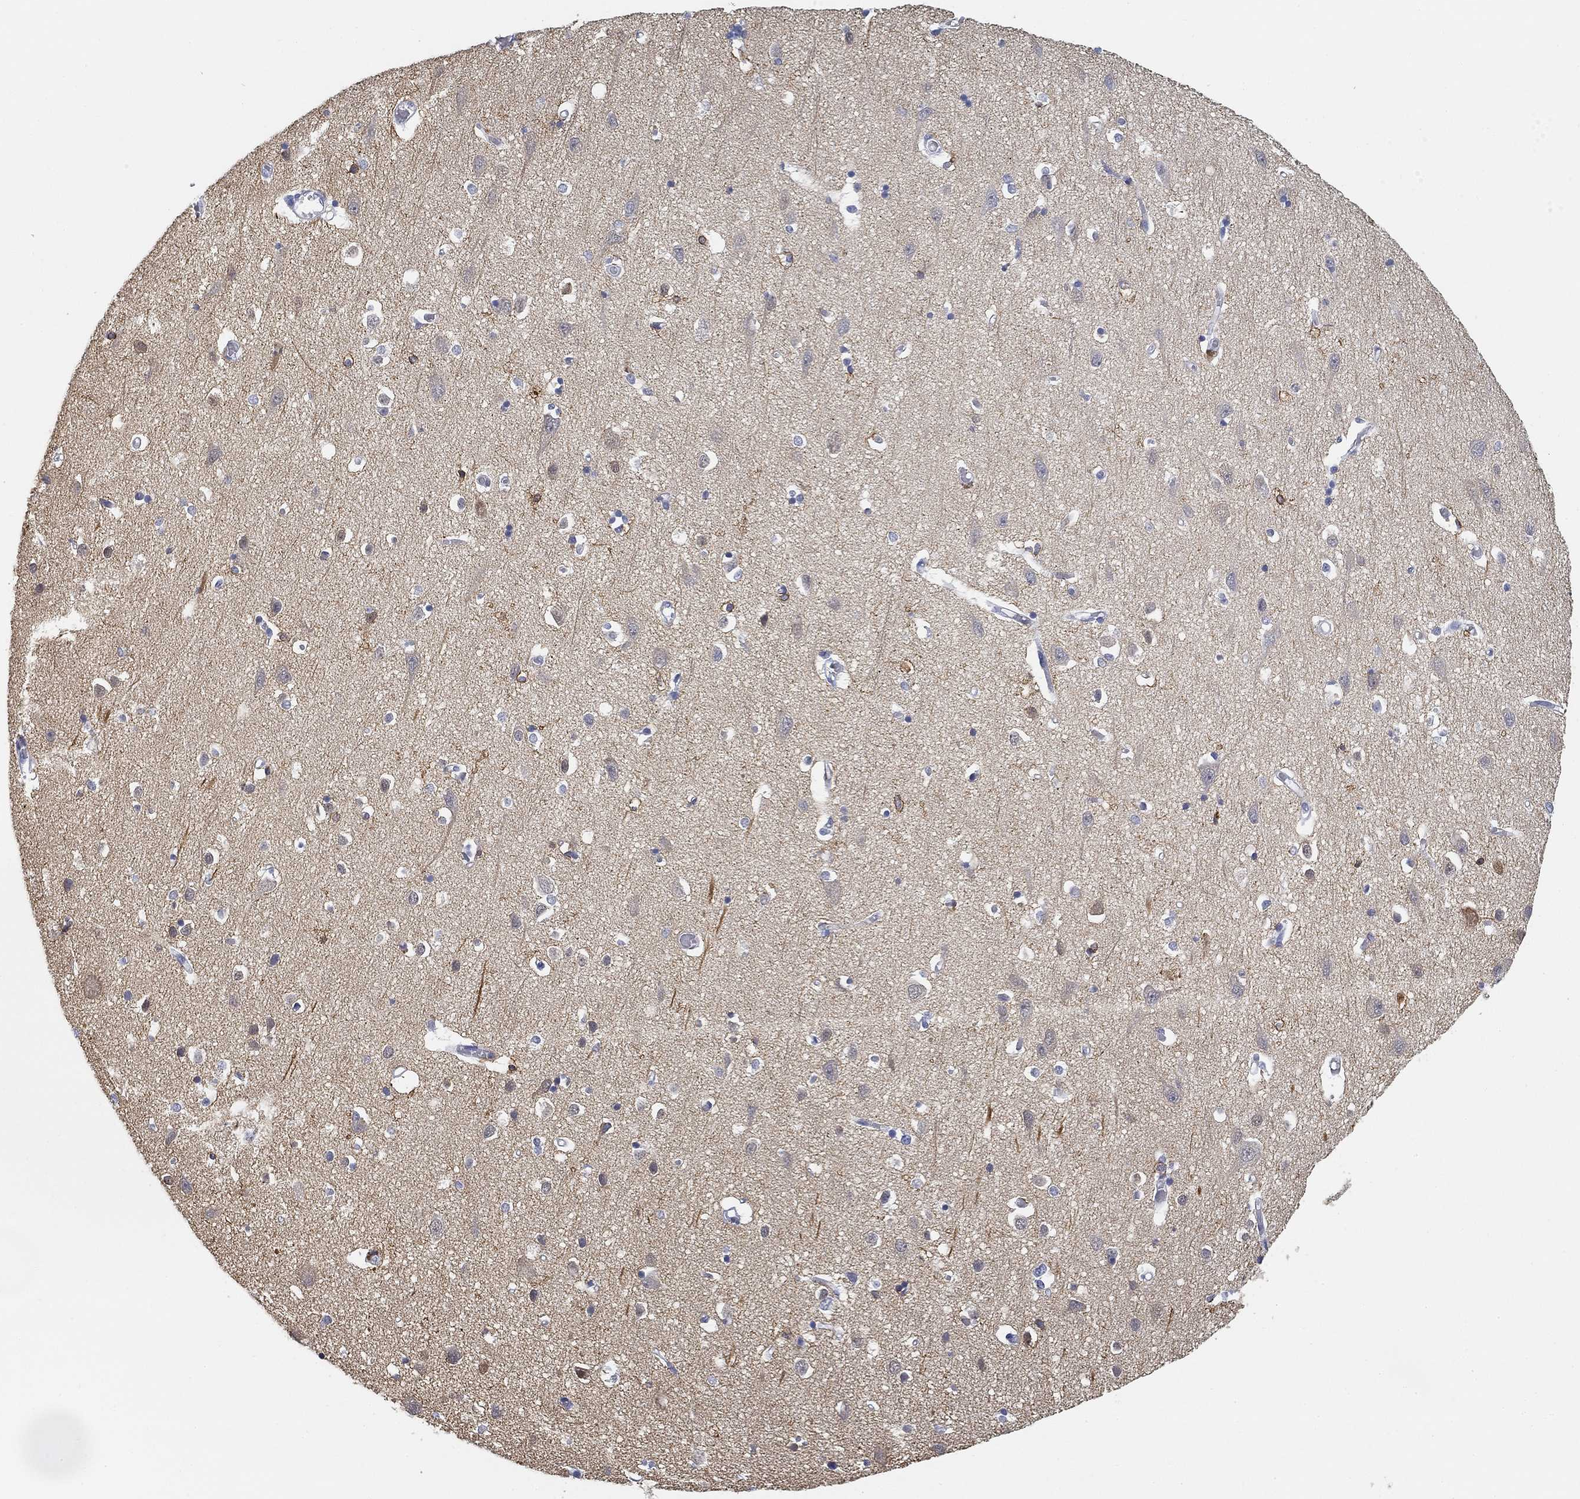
{"staining": {"intensity": "negative", "quantity": "none", "location": "none"}, "tissue": "cerebral cortex", "cell_type": "Endothelial cells", "image_type": "normal", "snomed": [{"axis": "morphology", "description": "Normal tissue, NOS"}, {"axis": "topography", "description": "Cerebral cortex"}], "caption": "Micrograph shows no protein positivity in endothelial cells of unremarkable cerebral cortex. The staining is performed using DAB brown chromogen with nuclei counter-stained in using hematoxylin.", "gene": "SLC2A5", "patient": {"sex": "male", "age": 70}}